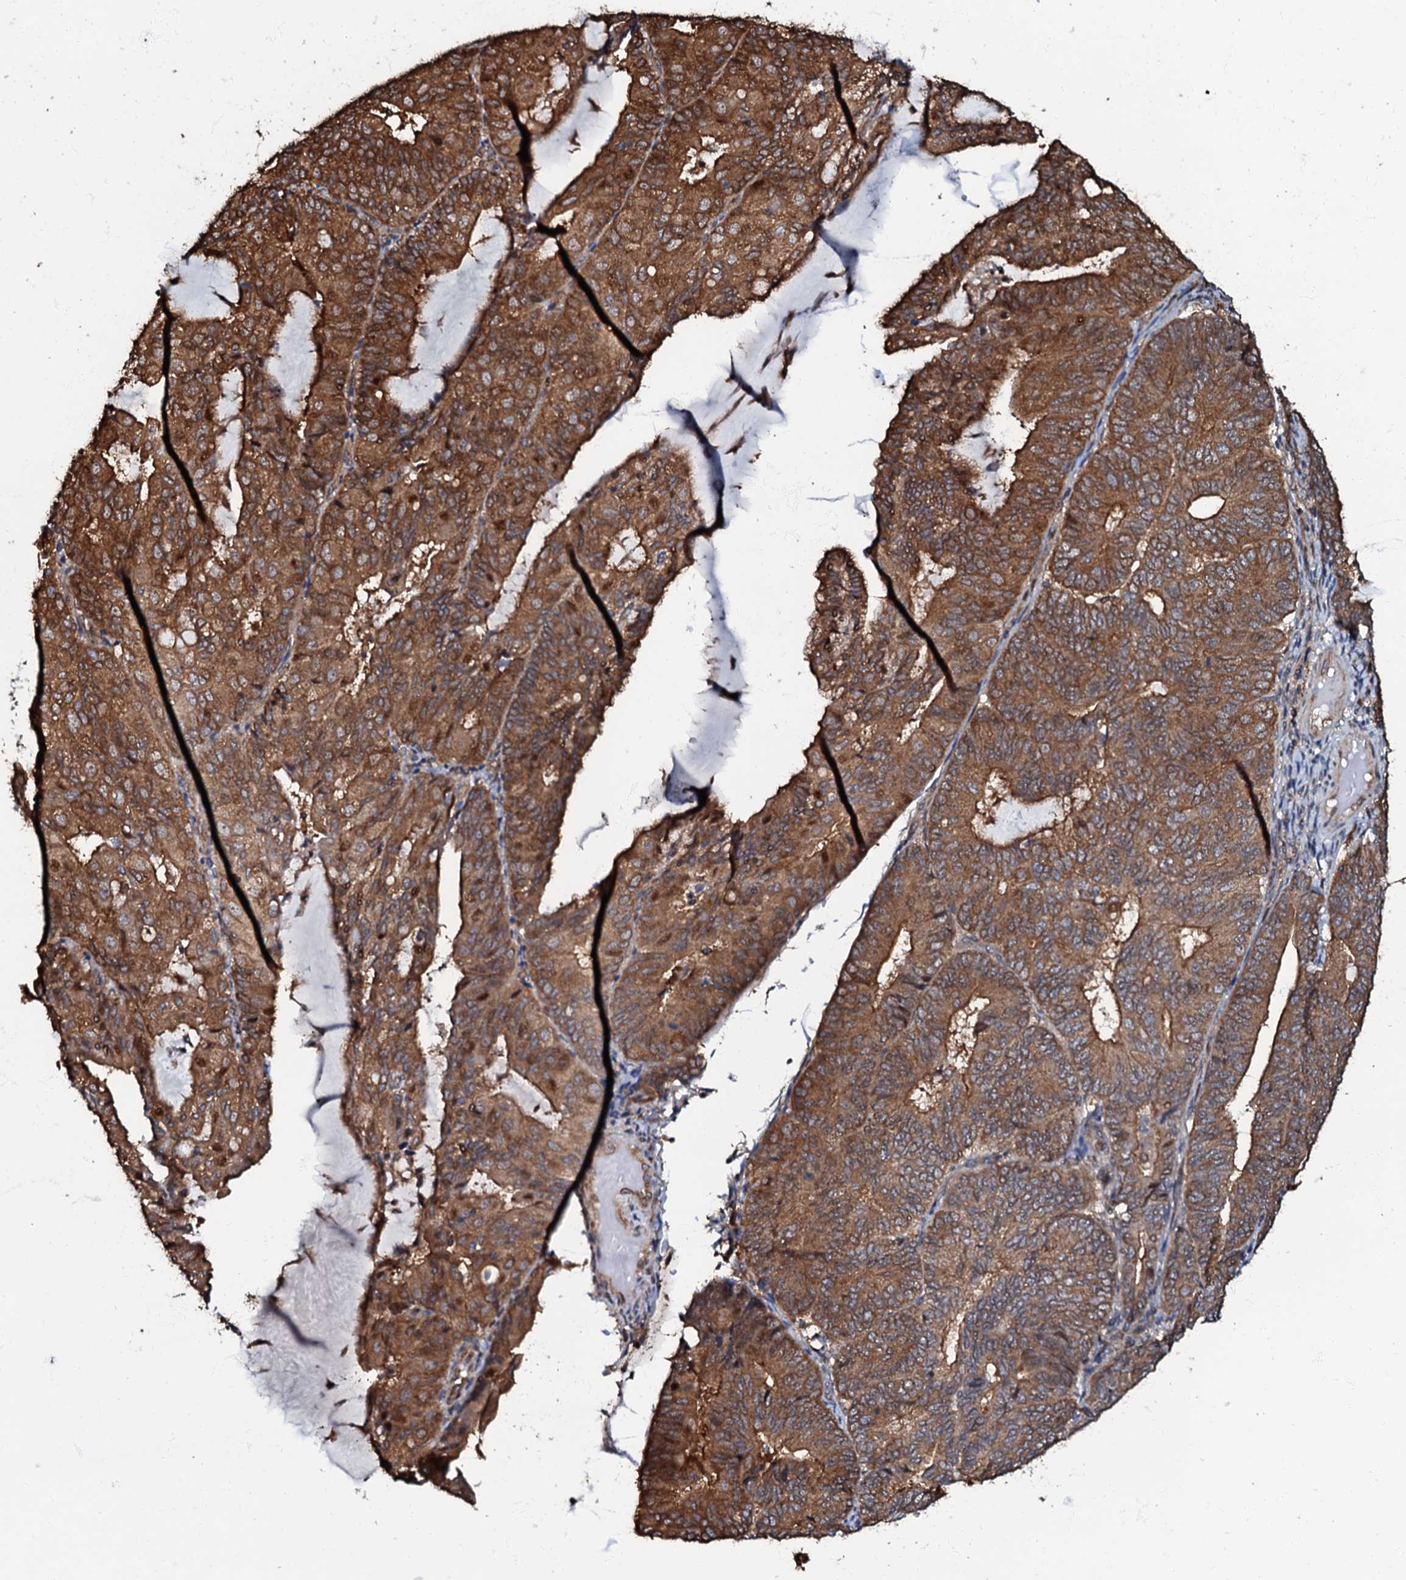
{"staining": {"intensity": "moderate", "quantity": ">75%", "location": "cytoplasmic/membranous"}, "tissue": "endometrial cancer", "cell_type": "Tumor cells", "image_type": "cancer", "snomed": [{"axis": "morphology", "description": "Adenocarcinoma, NOS"}, {"axis": "topography", "description": "Endometrium"}], "caption": "A micrograph of human endometrial adenocarcinoma stained for a protein demonstrates moderate cytoplasmic/membranous brown staining in tumor cells.", "gene": "OSBP", "patient": {"sex": "female", "age": 81}}